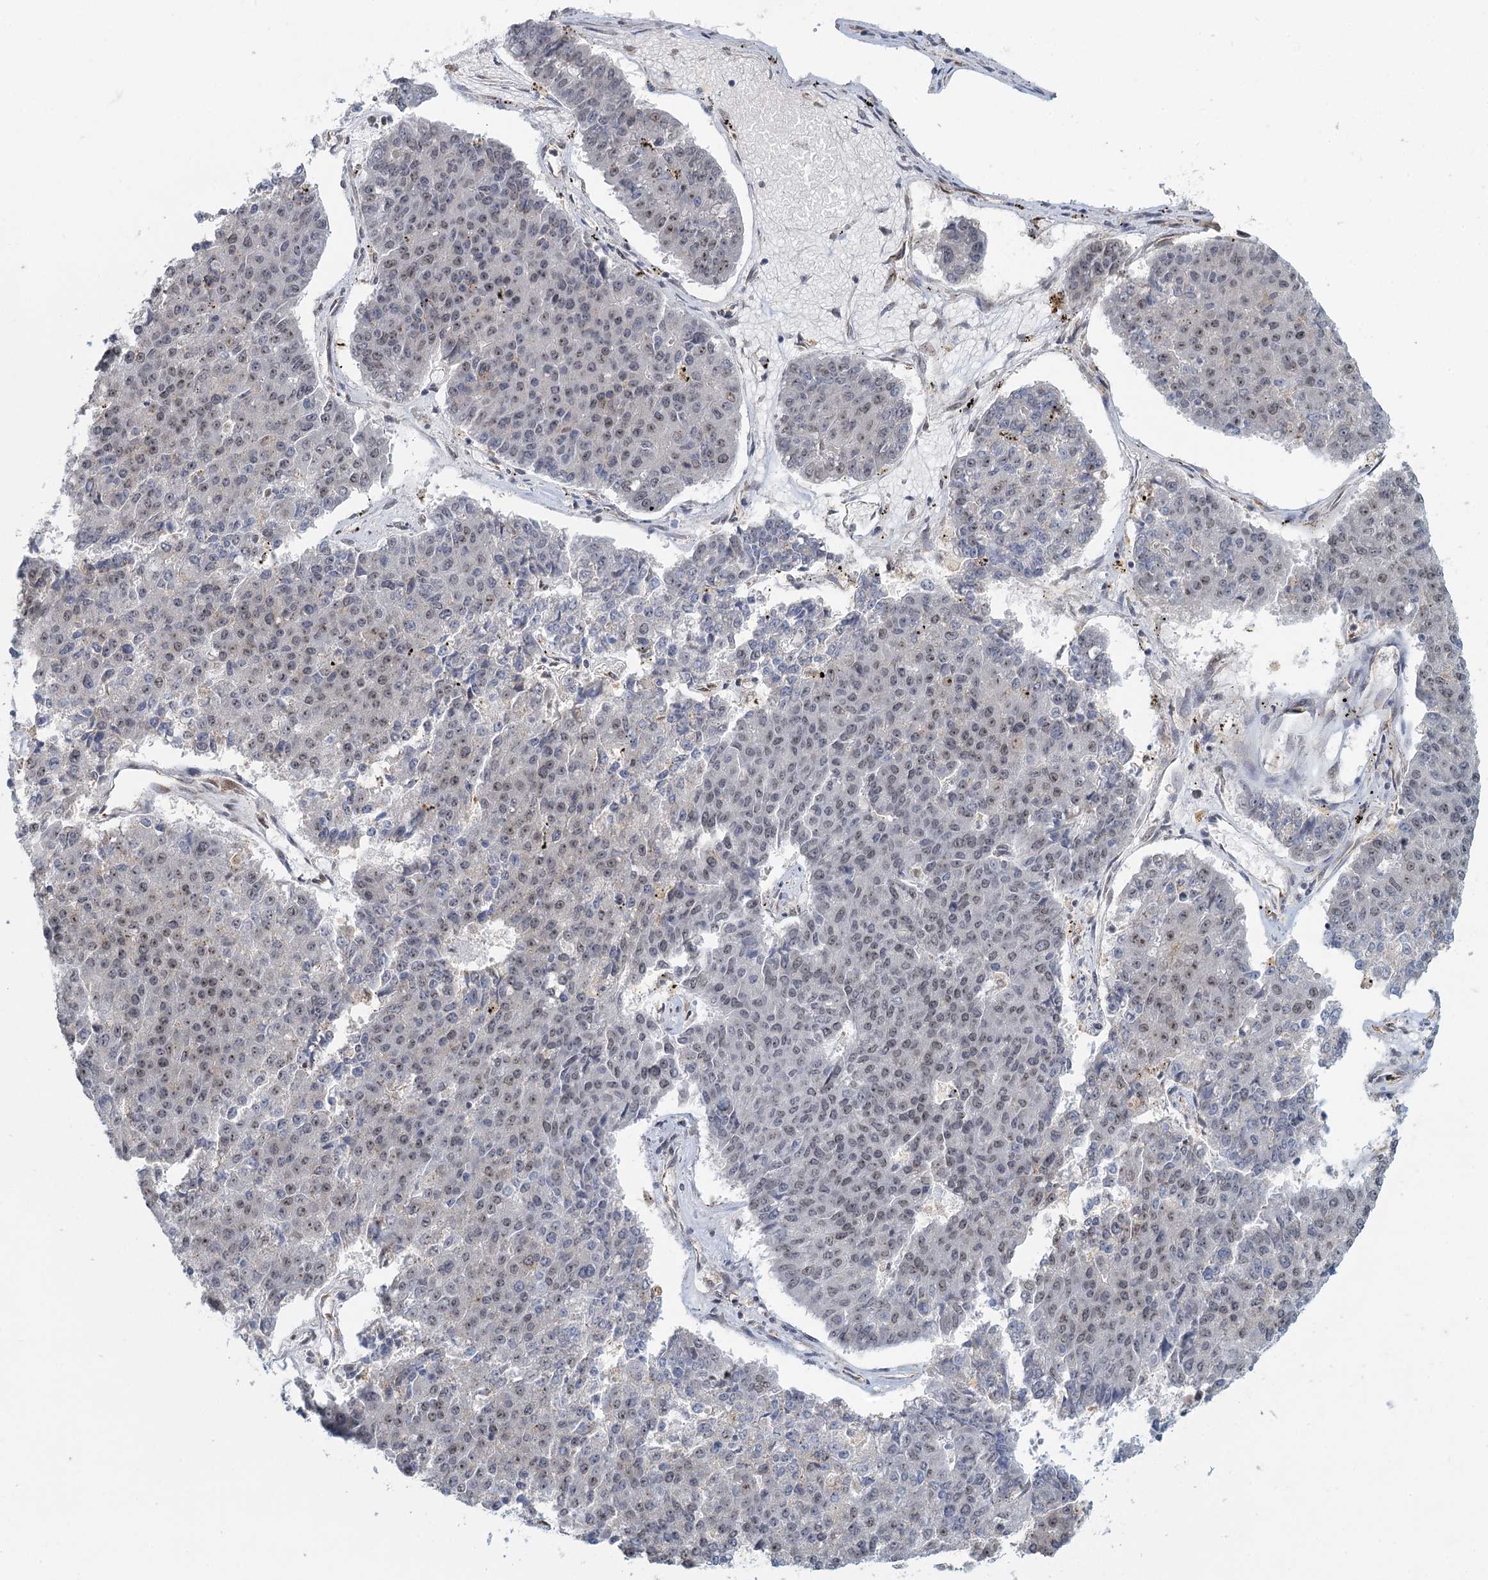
{"staining": {"intensity": "weak", "quantity": "<25%", "location": "nuclear"}, "tissue": "pancreatic cancer", "cell_type": "Tumor cells", "image_type": "cancer", "snomed": [{"axis": "morphology", "description": "Adenocarcinoma, NOS"}, {"axis": "topography", "description": "Pancreas"}], "caption": "Tumor cells are negative for protein expression in human pancreatic cancer (adenocarcinoma). (DAB (3,3'-diaminobenzidine) immunohistochemistry (IHC) visualized using brightfield microscopy, high magnification).", "gene": "TREX1", "patient": {"sex": "male", "age": 50}}